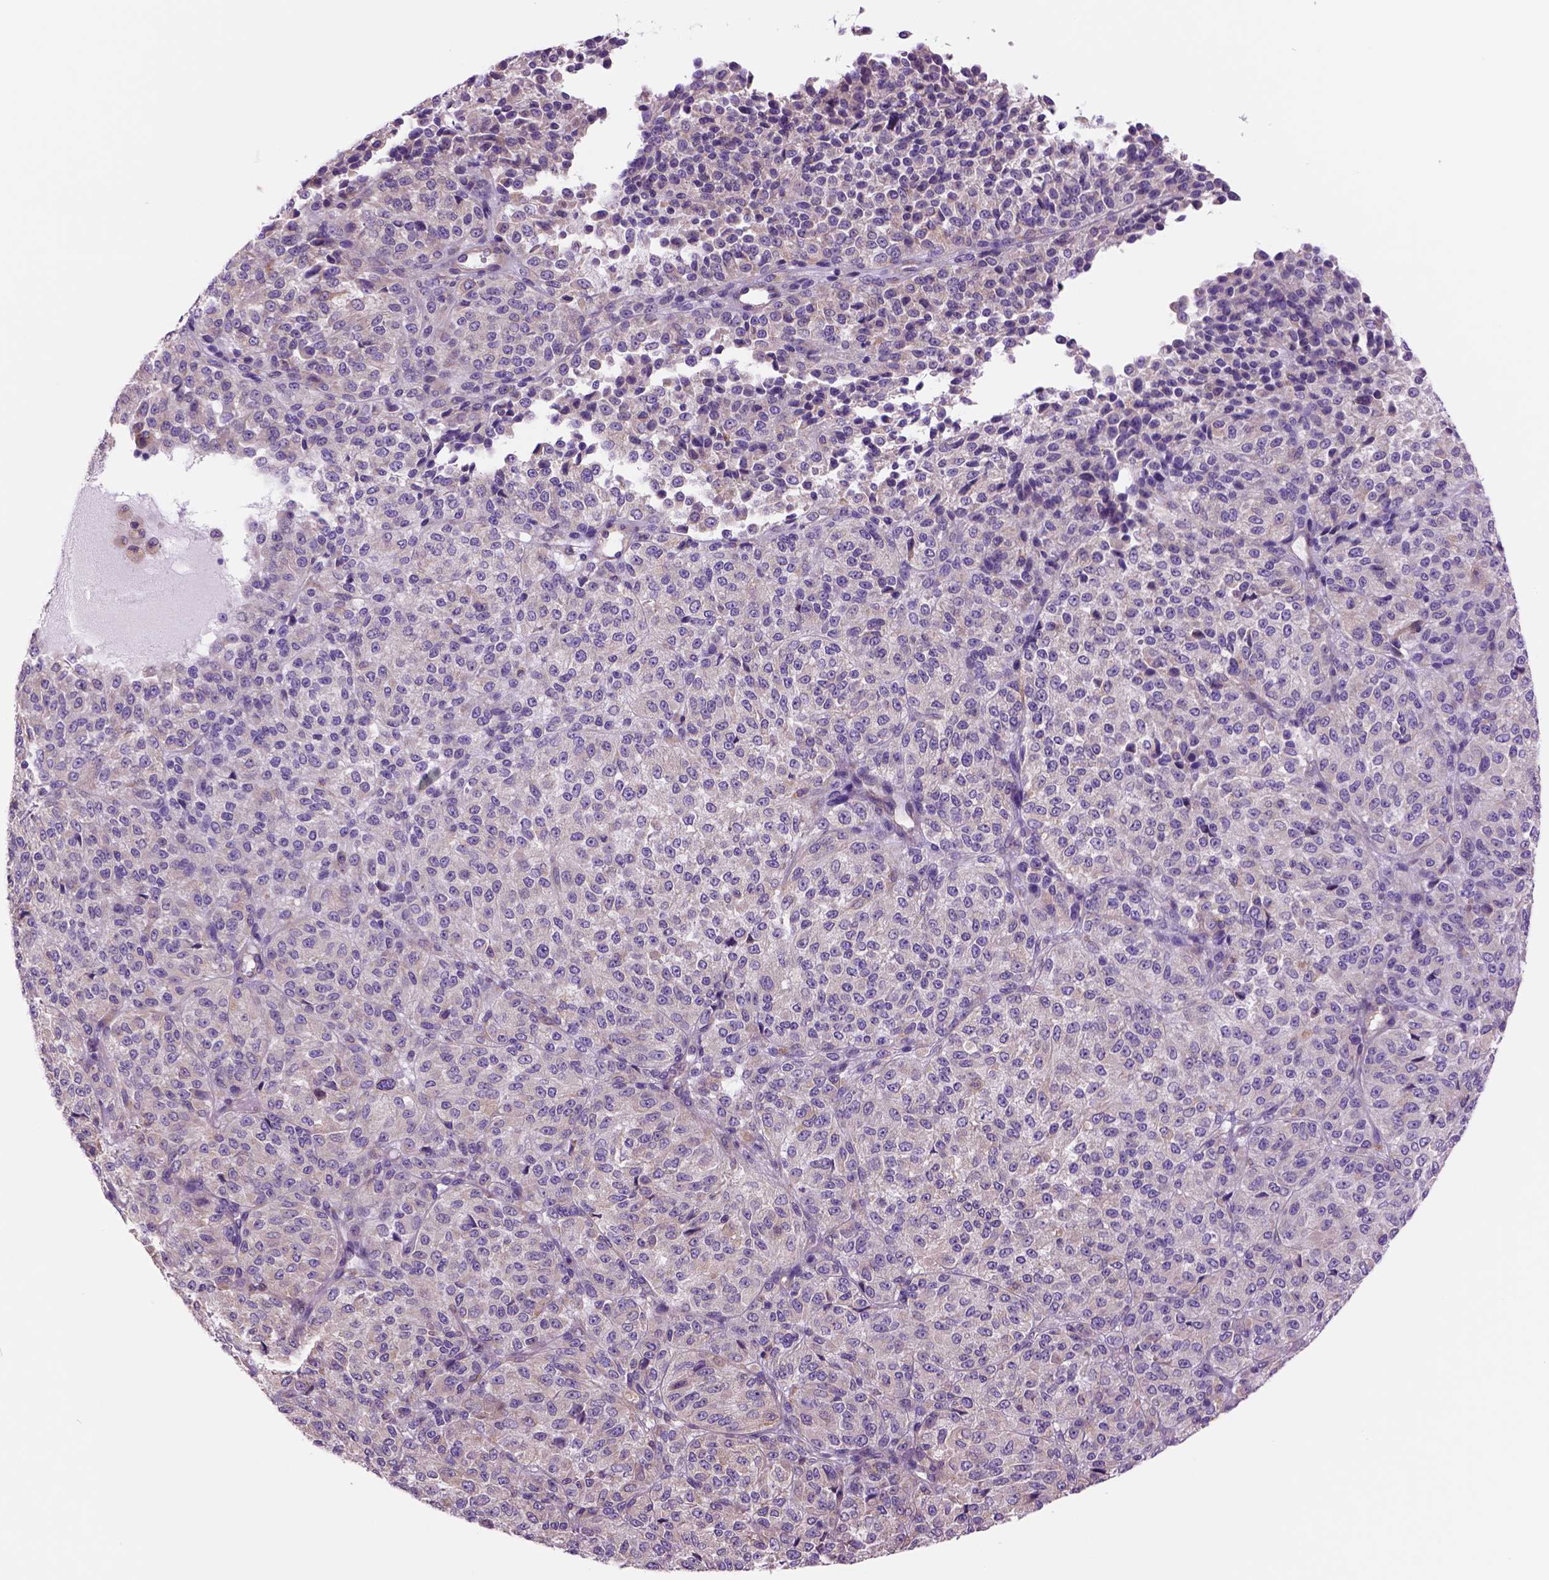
{"staining": {"intensity": "negative", "quantity": "none", "location": "none"}, "tissue": "melanoma", "cell_type": "Tumor cells", "image_type": "cancer", "snomed": [{"axis": "morphology", "description": "Malignant melanoma, Metastatic site"}, {"axis": "topography", "description": "Brain"}], "caption": "Tumor cells show no significant protein expression in melanoma.", "gene": "PIAS3", "patient": {"sex": "female", "age": 56}}